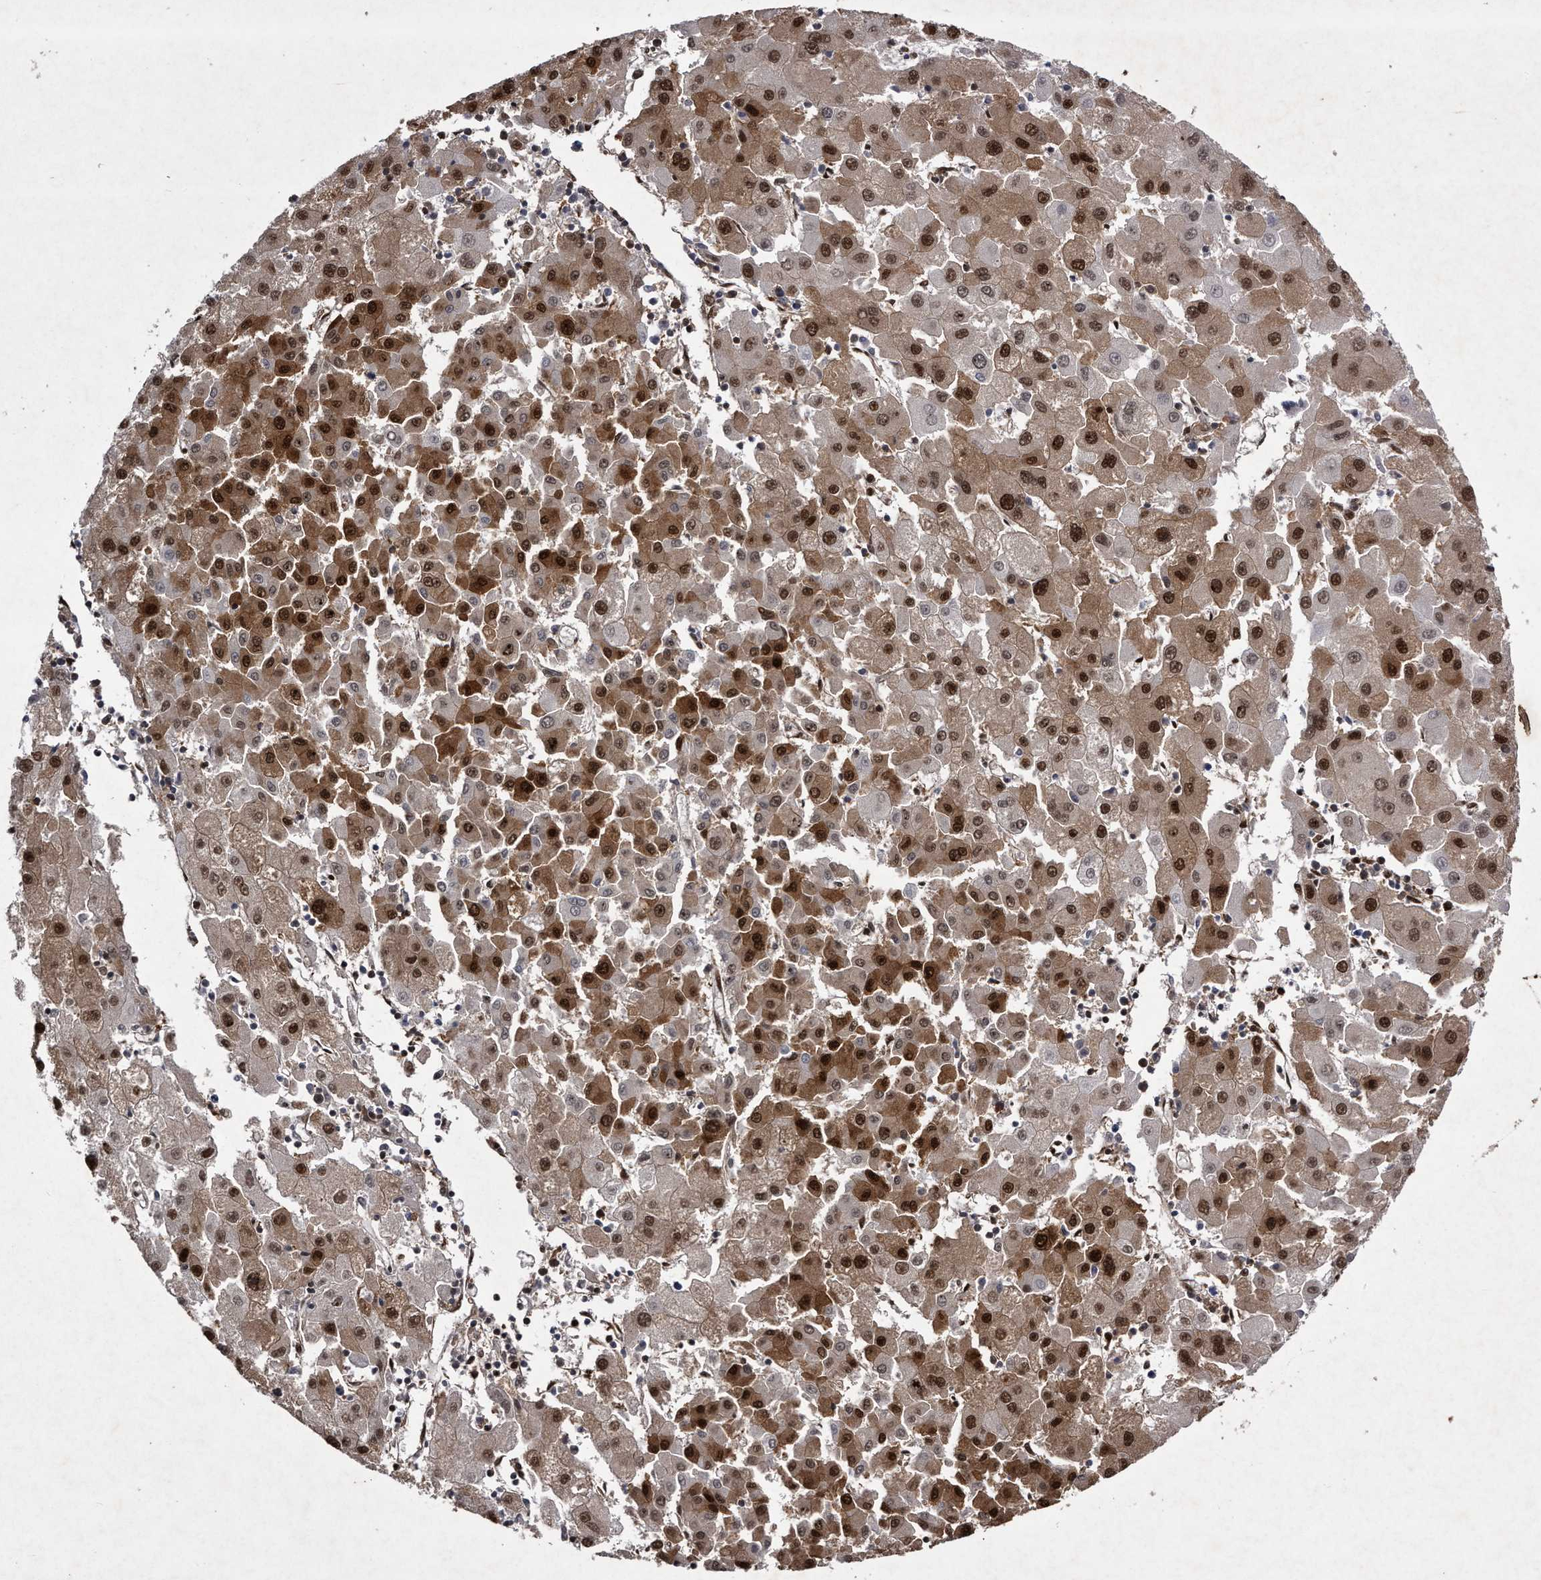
{"staining": {"intensity": "moderate", "quantity": "25%-75%", "location": "cytoplasmic/membranous,nuclear"}, "tissue": "liver cancer", "cell_type": "Tumor cells", "image_type": "cancer", "snomed": [{"axis": "morphology", "description": "Carcinoma, Hepatocellular, NOS"}, {"axis": "topography", "description": "Liver"}], "caption": "A histopathology image showing moderate cytoplasmic/membranous and nuclear expression in about 25%-75% of tumor cells in liver cancer (hepatocellular carcinoma), as visualized by brown immunohistochemical staining.", "gene": "RAD23B", "patient": {"sex": "male", "age": 72}}